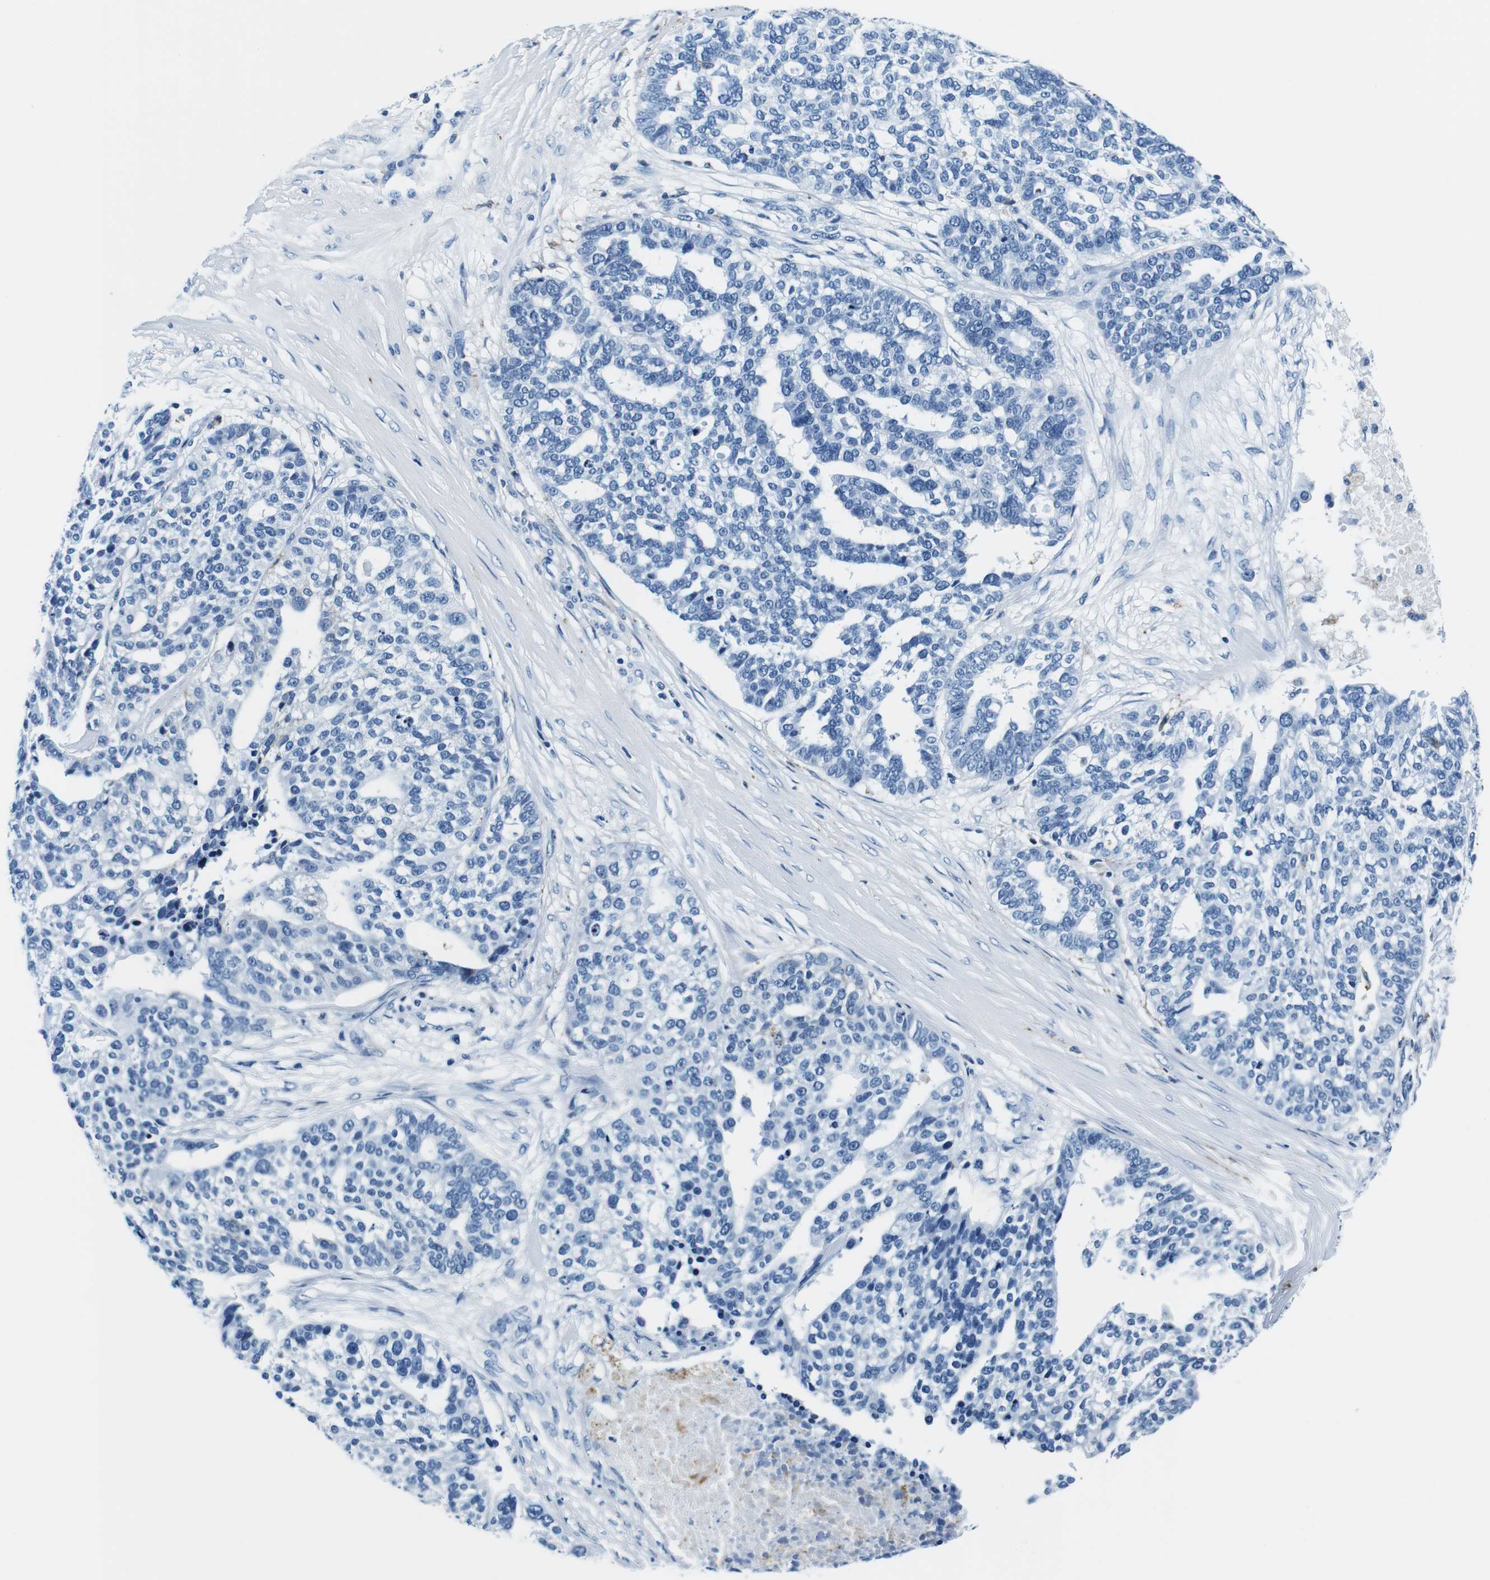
{"staining": {"intensity": "negative", "quantity": "none", "location": "none"}, "tissue": "ovarian cancer", "cell_type": "Tumor cells", "image_type": "cancer", "snomed": [{"axis": "morphology", "description": "Cystadenocarcinoma, serous, NOS"}, {"axis": "topography", "description": "Ovary"}], "caption": "DAB immunohistochemical staining of ovarian cancer (serous cystadenocarcinoma) shows no significant positivity in tumor cells.", "gene": "HLA-DRB1", "patient": {"sex": "female", "age": 59}}